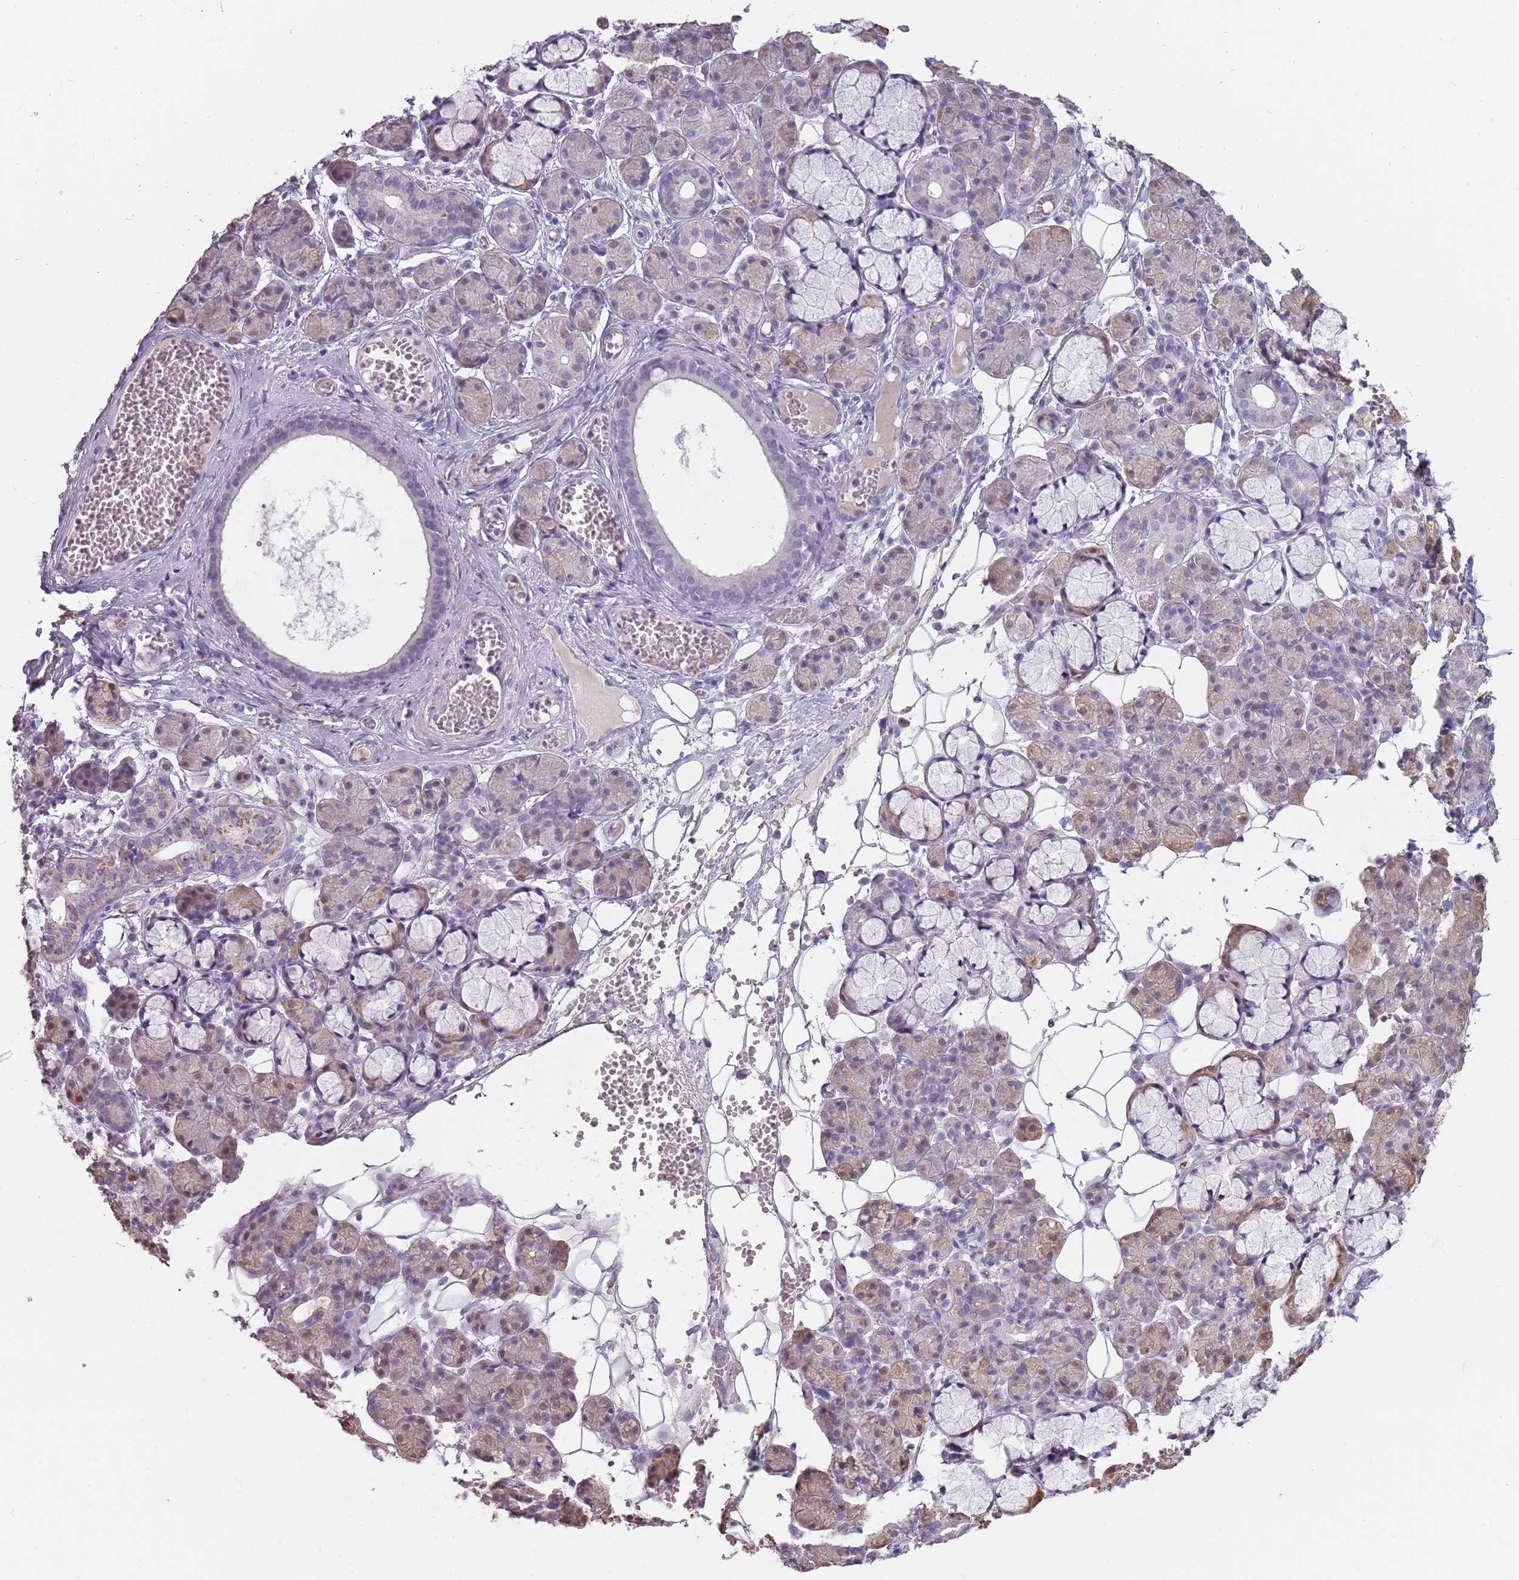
{"staining": {"intensity": "weak", "quantity": "25%-75%", "location": "cytoplasmic/membranous"}, "tissue": "salivary gland", "cell_type": "Glandular cells", "image_type": "normal", "snomed": [{"axis": "morphology", "description": "Normal tissue, NOS"}, {"axis": "topography", "description": "Salivary gland"}], "caption": "Immunohistochemistry staining of normal salivary gland, which displays low levels of weak cytoplasmic/membranous staining in approximately 25%-75% of glandular cells indicating weak cytoplasmic/membranous protein expression. The staining was performed using DAB (brown) for protein detection and nuclei were counterstained in hematoxylin (blue).", "gene": "DDX4", "patient": {"sex": "male", "age": 63}}